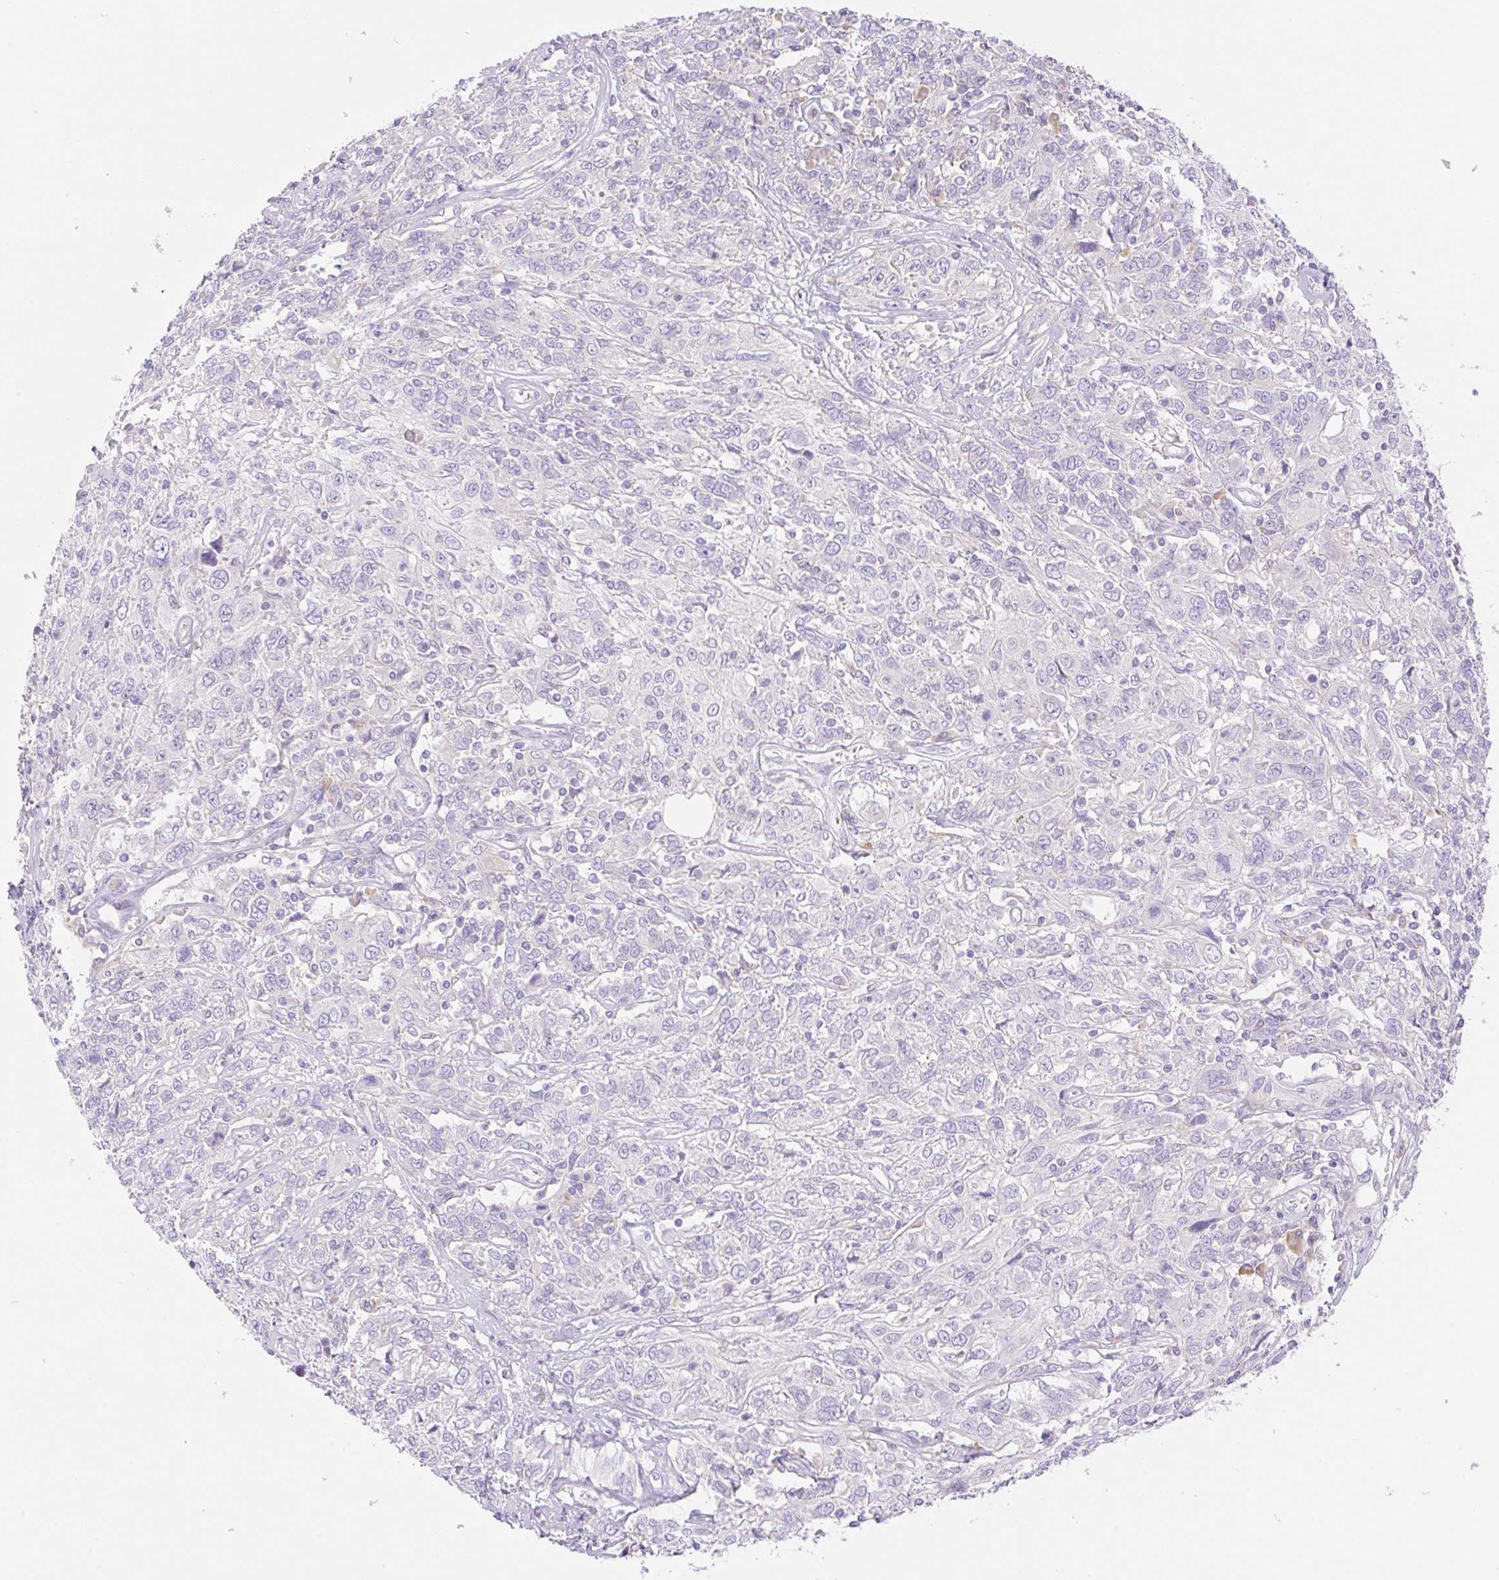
{"staining": {"intensity": "negative", "quantity": "none", "location": "none"}, "tissue": "cervical cancer", "cell_type": "Tumor cells", "image_type": "cancer", "snomed": [{"axis": "morphology", "description": "Squamous cell carcinoma, NOS"}, {"axis": "topography", "description": "Cervix"}], "caption": "Immunohistochemistry histopathology image of neoplastic tissue: human cervical cancer (squamous cell carcinoma) stained with DAB (3,3'-diaminobenzidine) exhibits no significant protein positivity in tumor cells.", "gene": "DENND5A", "patient": {"sex": "female", "age": 46}}